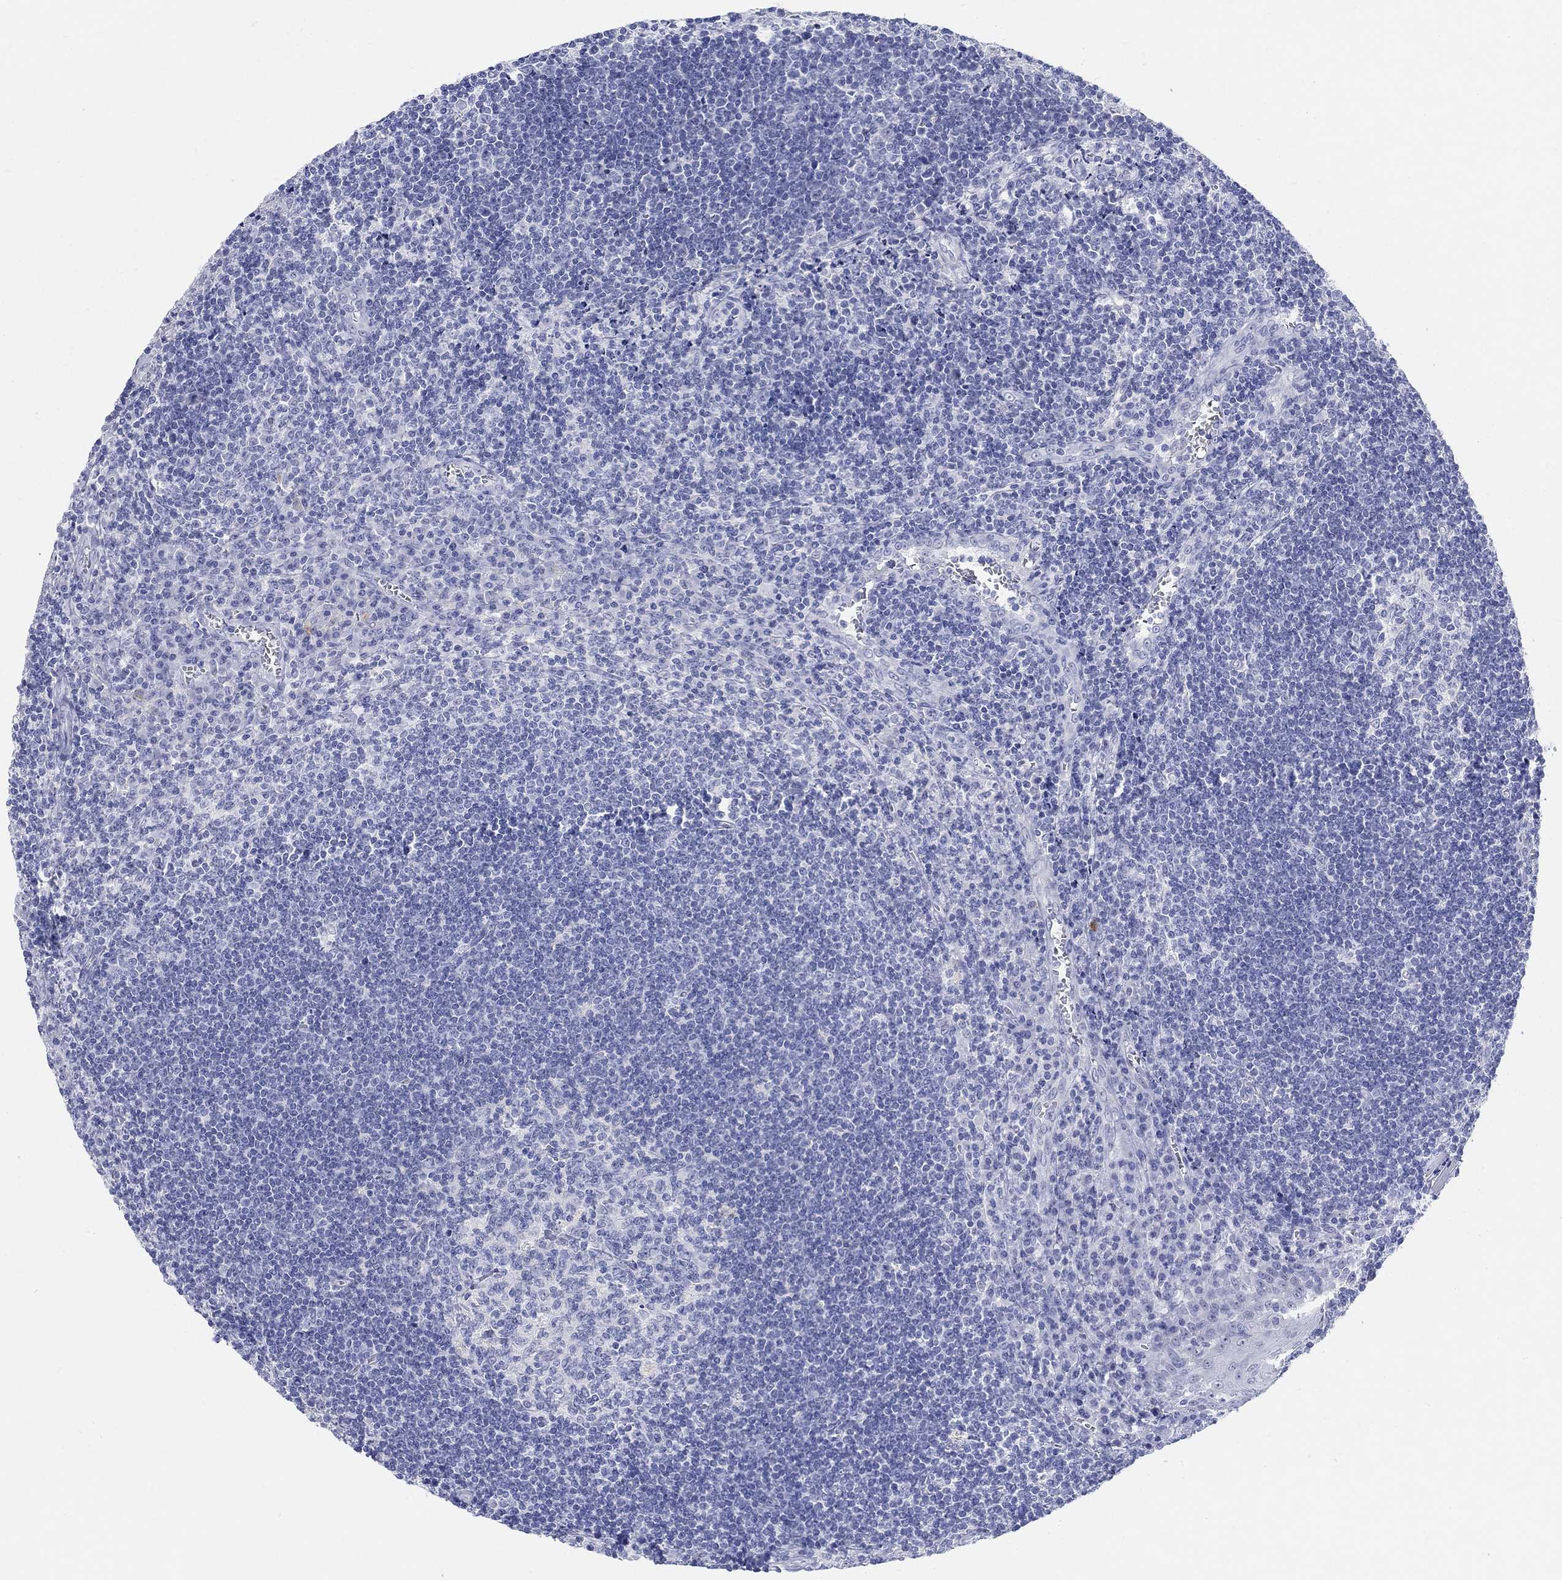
{"staining": {"intensity": "negative", "quantity": "none", "location": "none"}, "tissue": "tonsil", "cell_type": "Germinal center cells", "image_type": "normal", "snomed": [{"axis": "morphology", "description": "Normal tissue, NOS"}, {"axis": "topography", "description": "Tonsil"}], "caption": "This is an IHC histopathology image of unremarkable tonsil. There is no positivity in germinal center cells.", "gene": "GRIA3", "patient": {"sex": "male", "age": 33}}